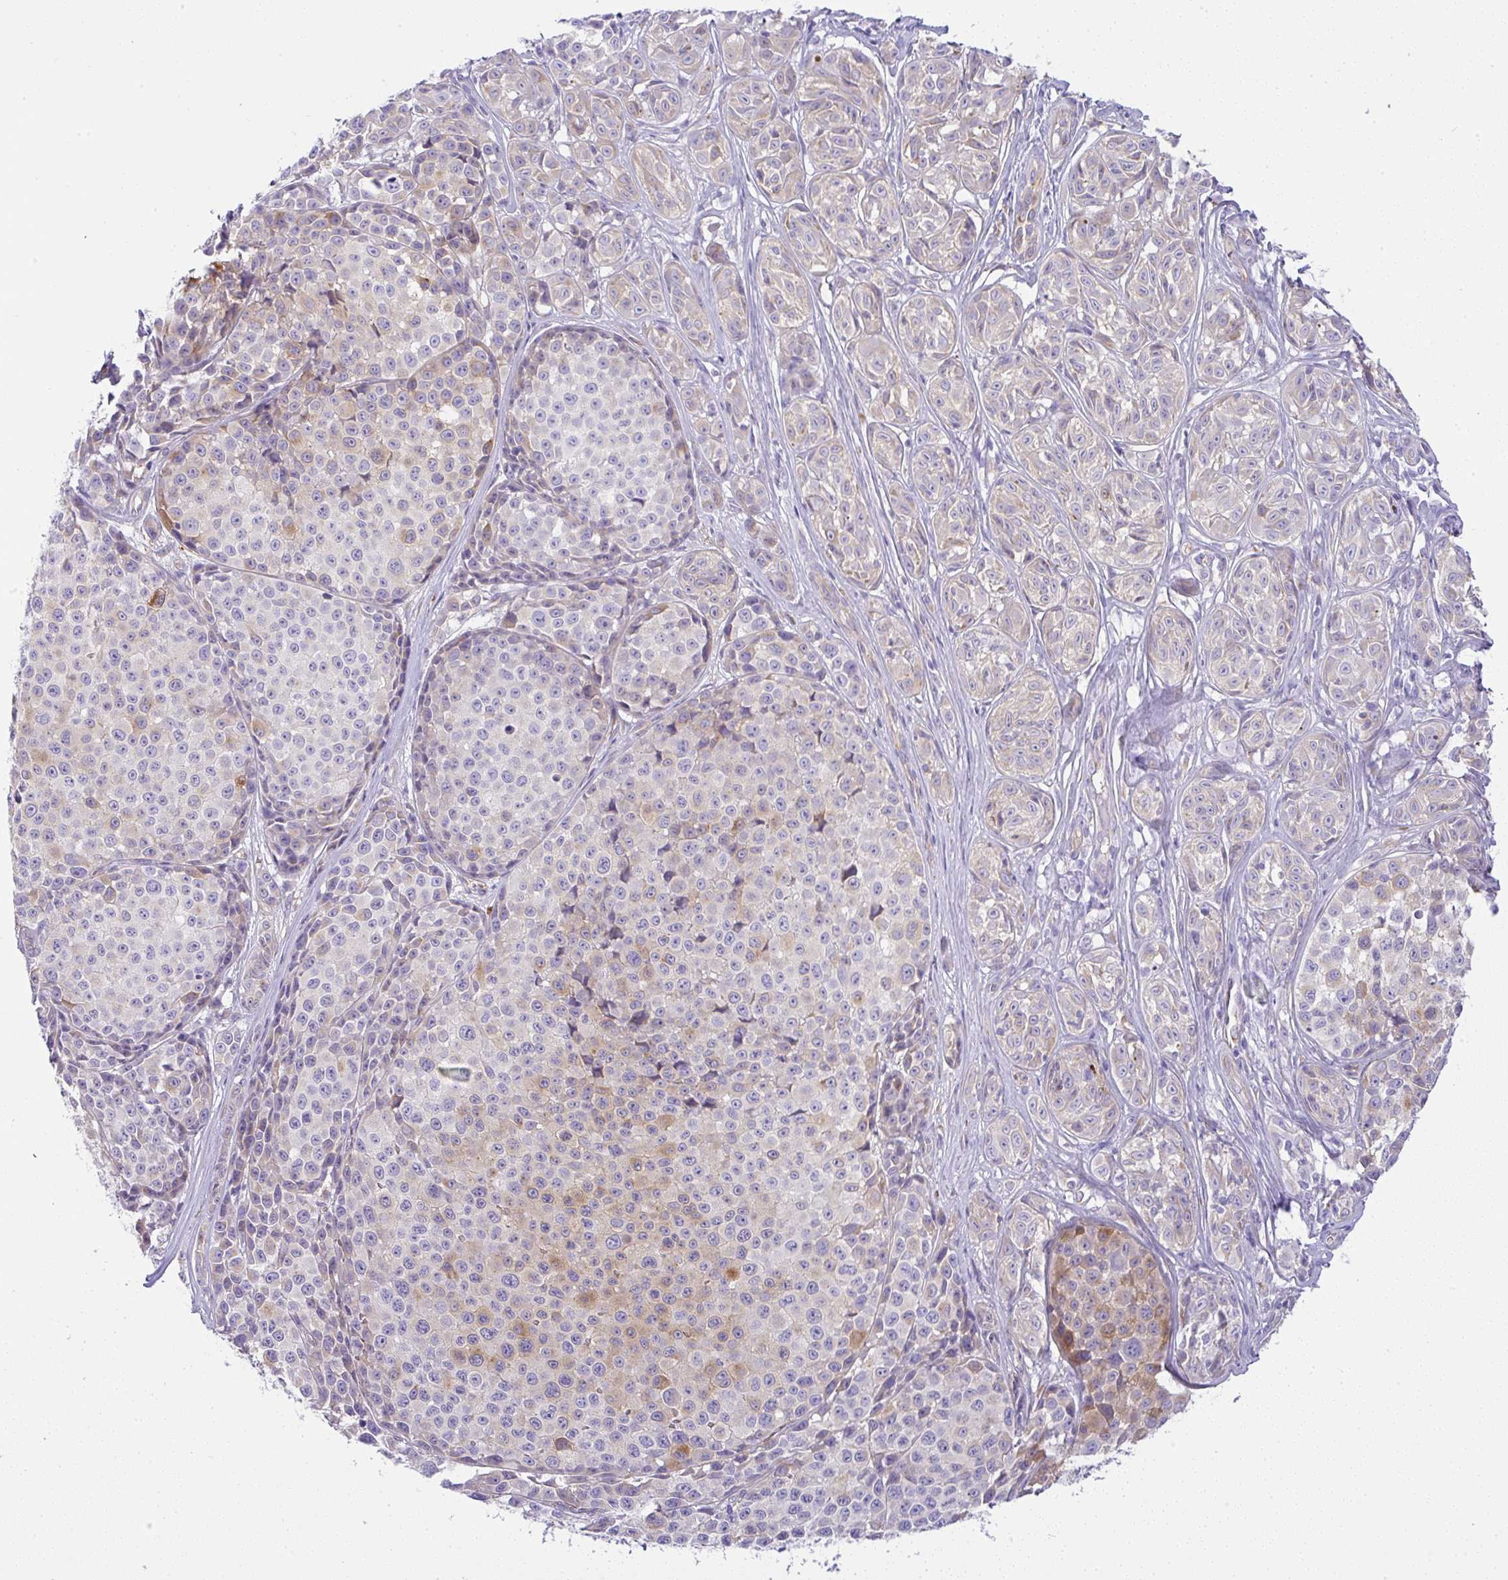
{"staining": {"intensity": "weak", "quantity": "25%-75%", "location": "cytoplasmic/membranous"}, "tissue": "melanoma", "cell_type": "Tumor cells", "image_type": "cancer", "snomed": [{"axis": "morphology", "description": "Malignant melanoma, NOS"}, {"axis": "topography", "description": "Skin"}], "caption": "Brown immunohistochemical staining in human malignant melanoma displays weak cytoplasmic/membranous expression in approximately 25%-75% of tumor cells.", "gene": "FAM177A1", "patient": {"sex": "female", "age": 35}}